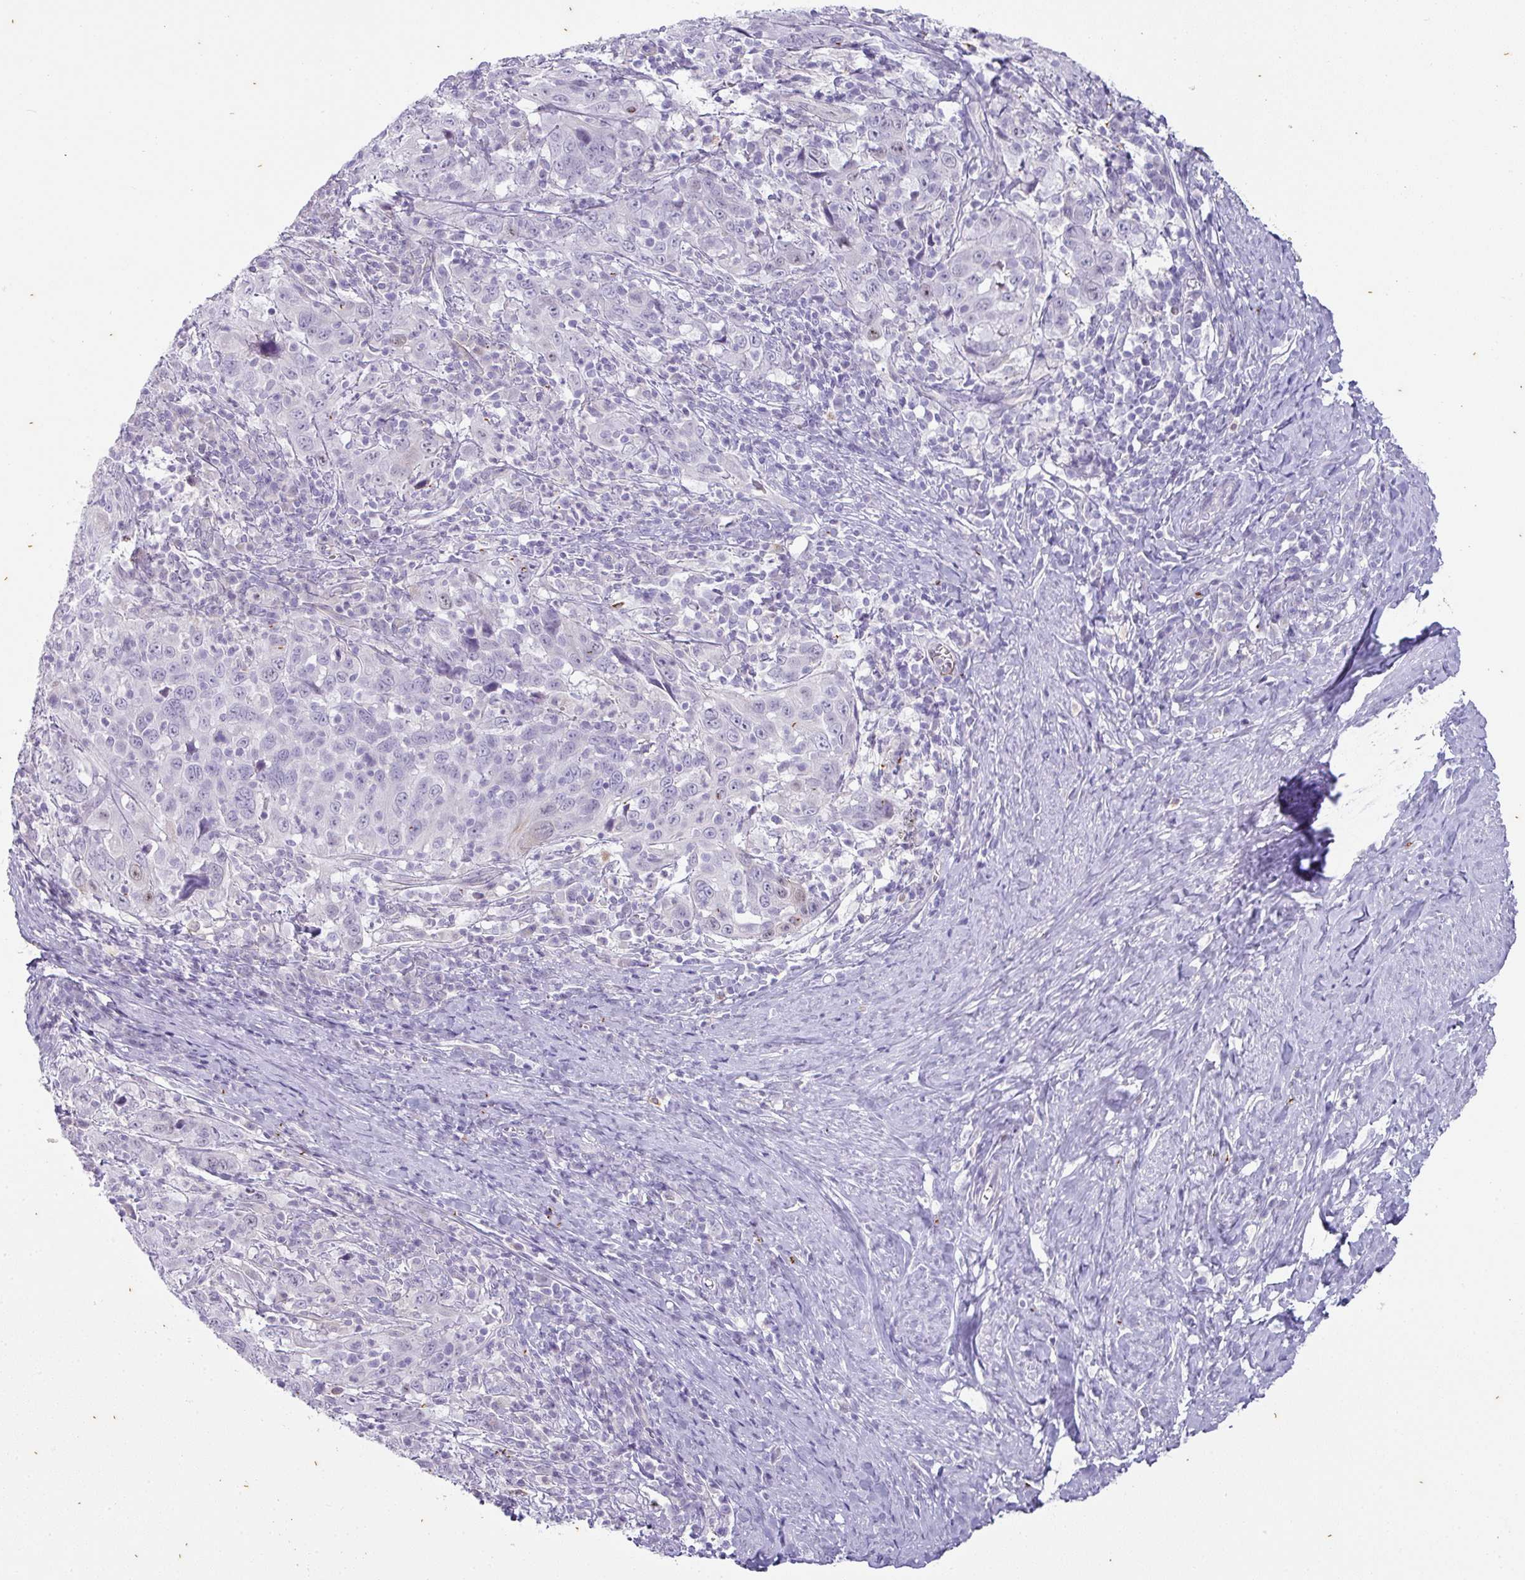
{"staining": {"intensity": "negative", "quantity": "none", "location": "none"}, "tissue": "cervical cancer", "cell_type": "Tumor cells", "image_type": "cancer", "snomed": [{"axis": "morphology", "description": "Squamous cell carcinoma, NOS"}, {"axis": "topography", "description": "Cervix"}], "caption": "There is no significant staining in tumor cells of squamous cell carcinoma (cervical).", "gene": "OR52N1", "patient": {"sex": "female", "age": 46}}